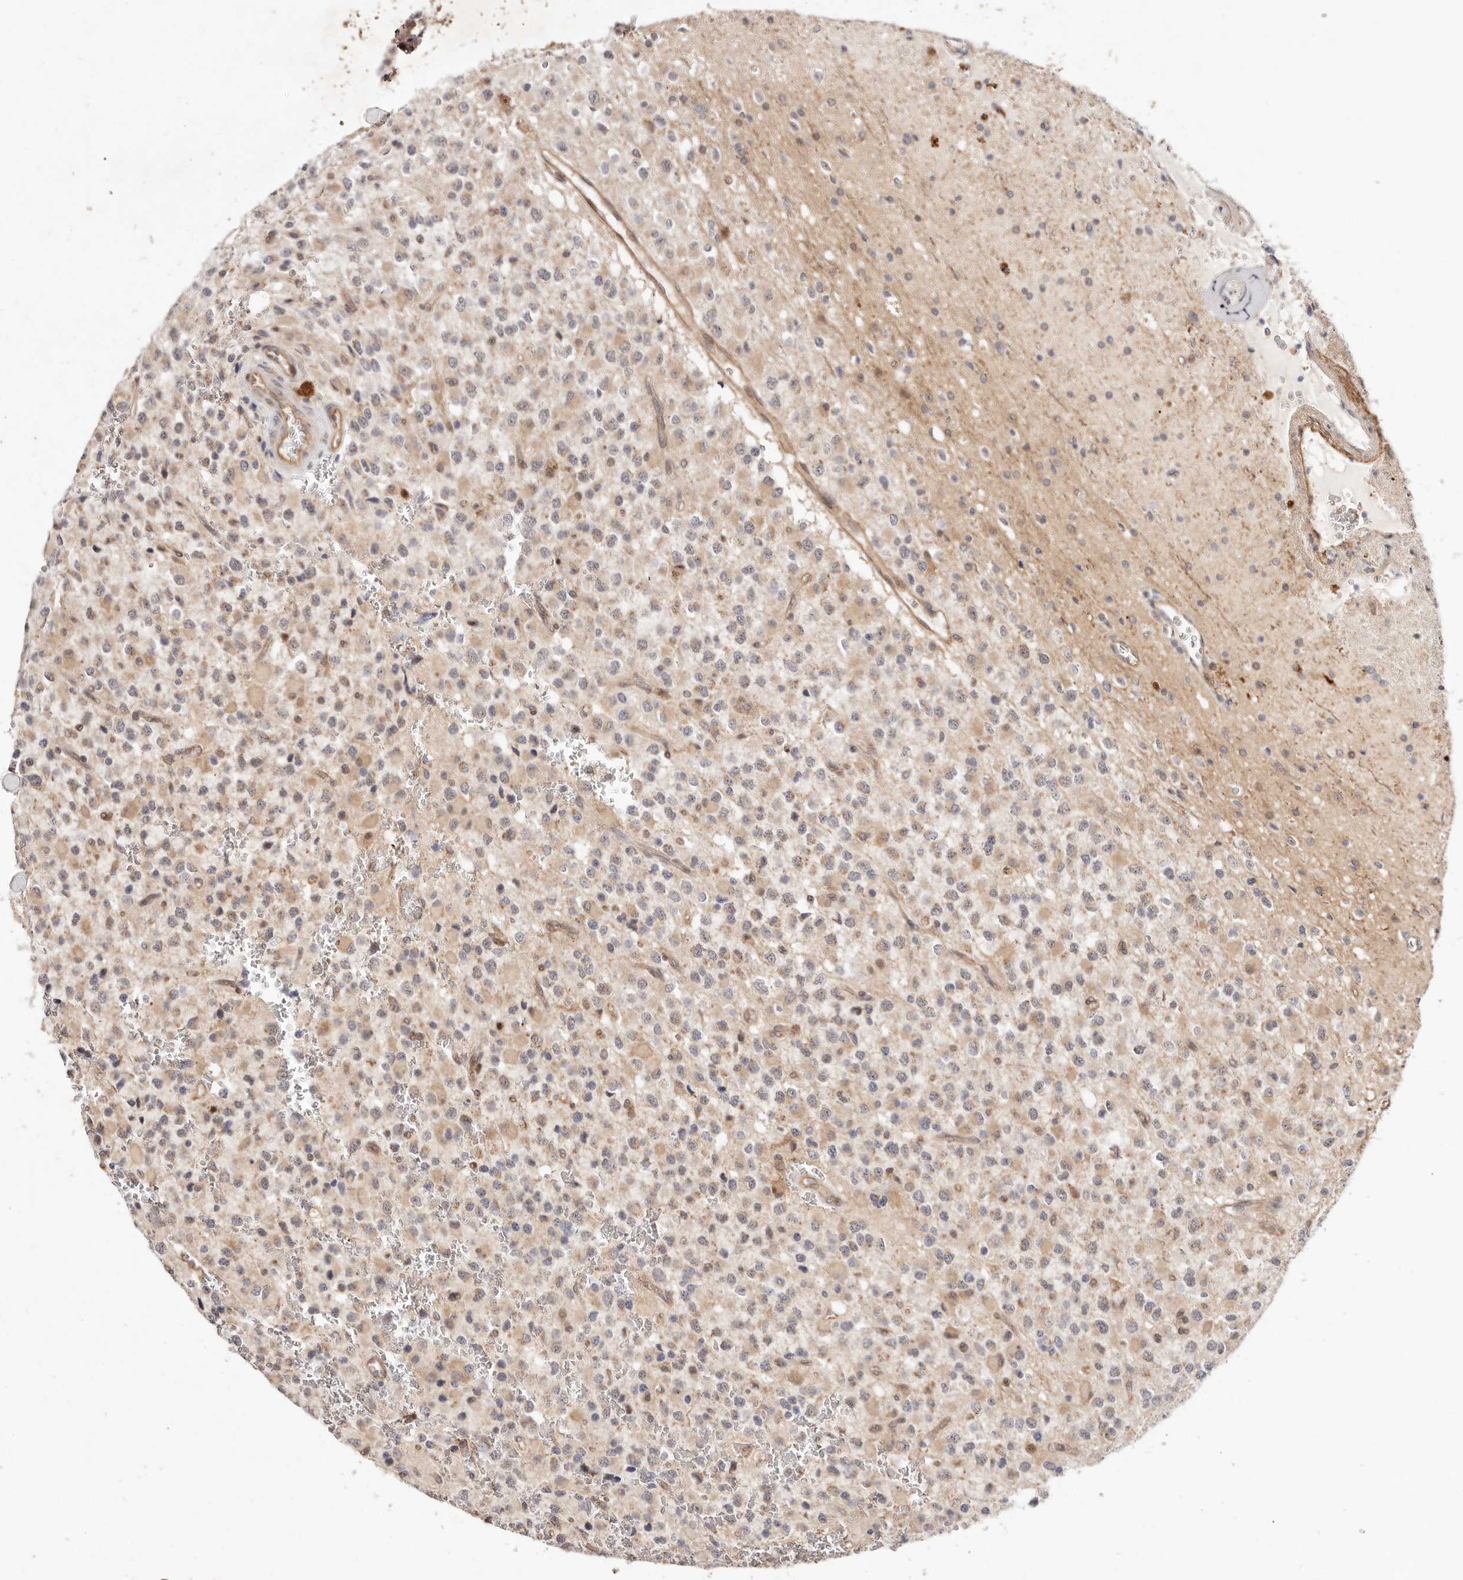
{"staining": {"intensity": "weak", "quantity": "<25%", "location": "cytoplasmic/membranous"}, "tissue": "glioma", "cell_type": "Tumor cells", "image_type": "cancer", "snomed": [{"axis": "morphology", "description": "Glioma, malignant, High grade"}, {"axis": "topography", "description": "Brain"}], "caption": "Image shows no significant protein positivity in tumor cells of glioma. Brightfield microscopy of immunohistochemistry stained with DAB (3,3'-diaminobenzidine) (brown) and hematoxylin (blue), captured at high magnification.", "gene": "WRN", "patient": {"sex": "male", "age": 34}}